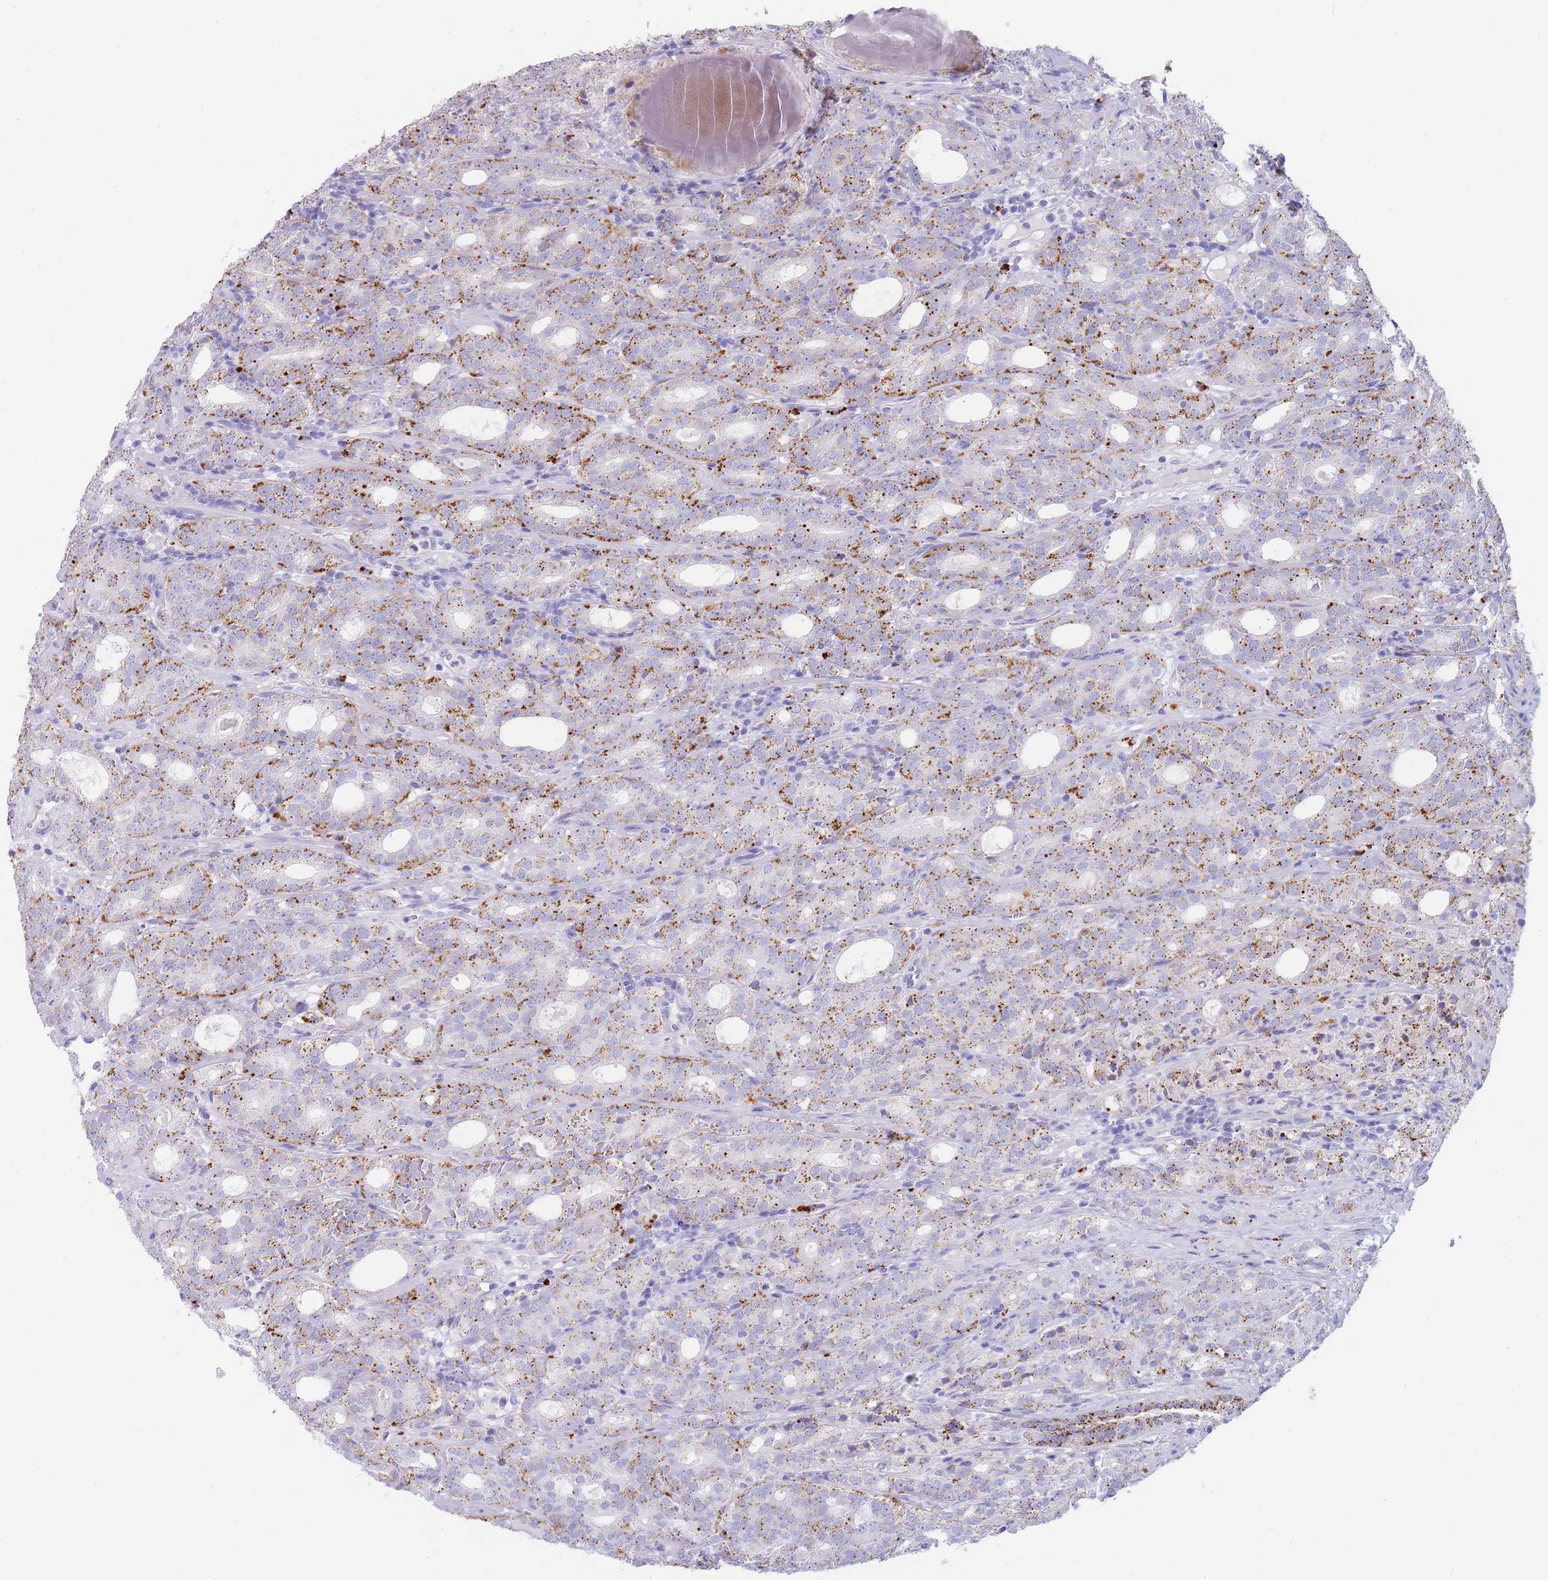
{"staining": {"intensity": "moderate", "quantity": ">75%", "location": "cytoplasmic/membranous"}, "tissue": "prostate cancer", "cell_type": "Tumor cells", "image_type": "cancer", "snomed": [{"axis": "morphology", "description": "Adenocarcinoma, High grade"}, {"axis": "topography", "description": "Prostate"}], "caption": "A brown stain highlights moderate cytoplasmic/membranous expression of a protein in prostate cancer (high-grade adenocarcinoma) tumor cells. (DAB IHC with brightfield microscopy, high magnification).", "gene": "GAA", "patient": {"sex": "male", "age": 64}}